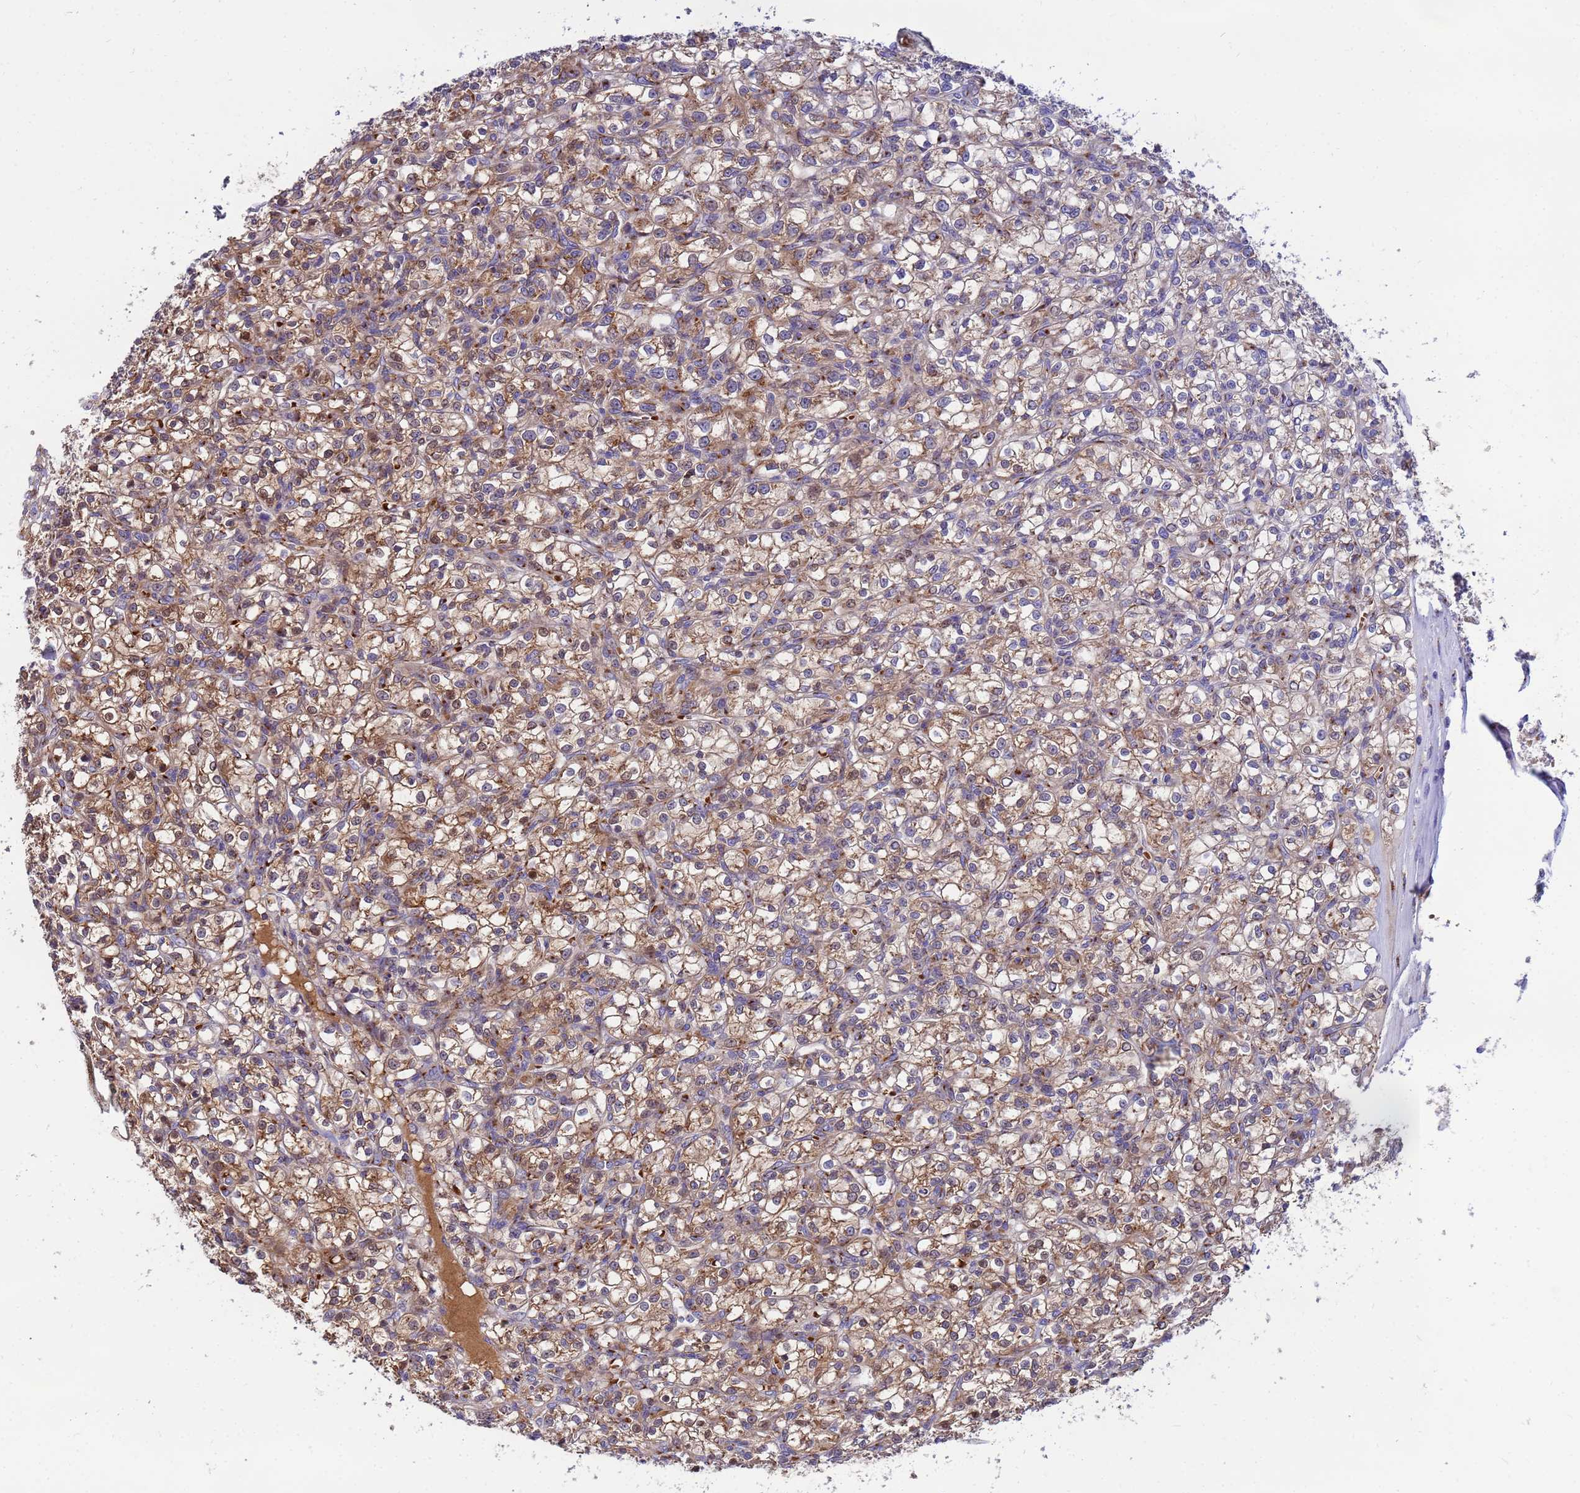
{"staining": {"intensity": "moderate", "quantity": "25%-75%", "location": "cytoplasmic/membranous"}, "tissue": "renal cancer", "cell_type": "Tumor cells", "image_type": "cancer", "snomed": [{"axis": "morphology", "description": "Adenocarcinoma, NOS"}, {"axis": "topography", "description": "Kidney"}], "caption": "Renal cancer (adenocarcinoma) stained with DAB IHC shows medium levels of moderate cytoplasmic/membranous positivity in approximately 25%-75% of tumor cells.", "gene": "HPS3", "patient": {"sex": "female", "age": 59}}